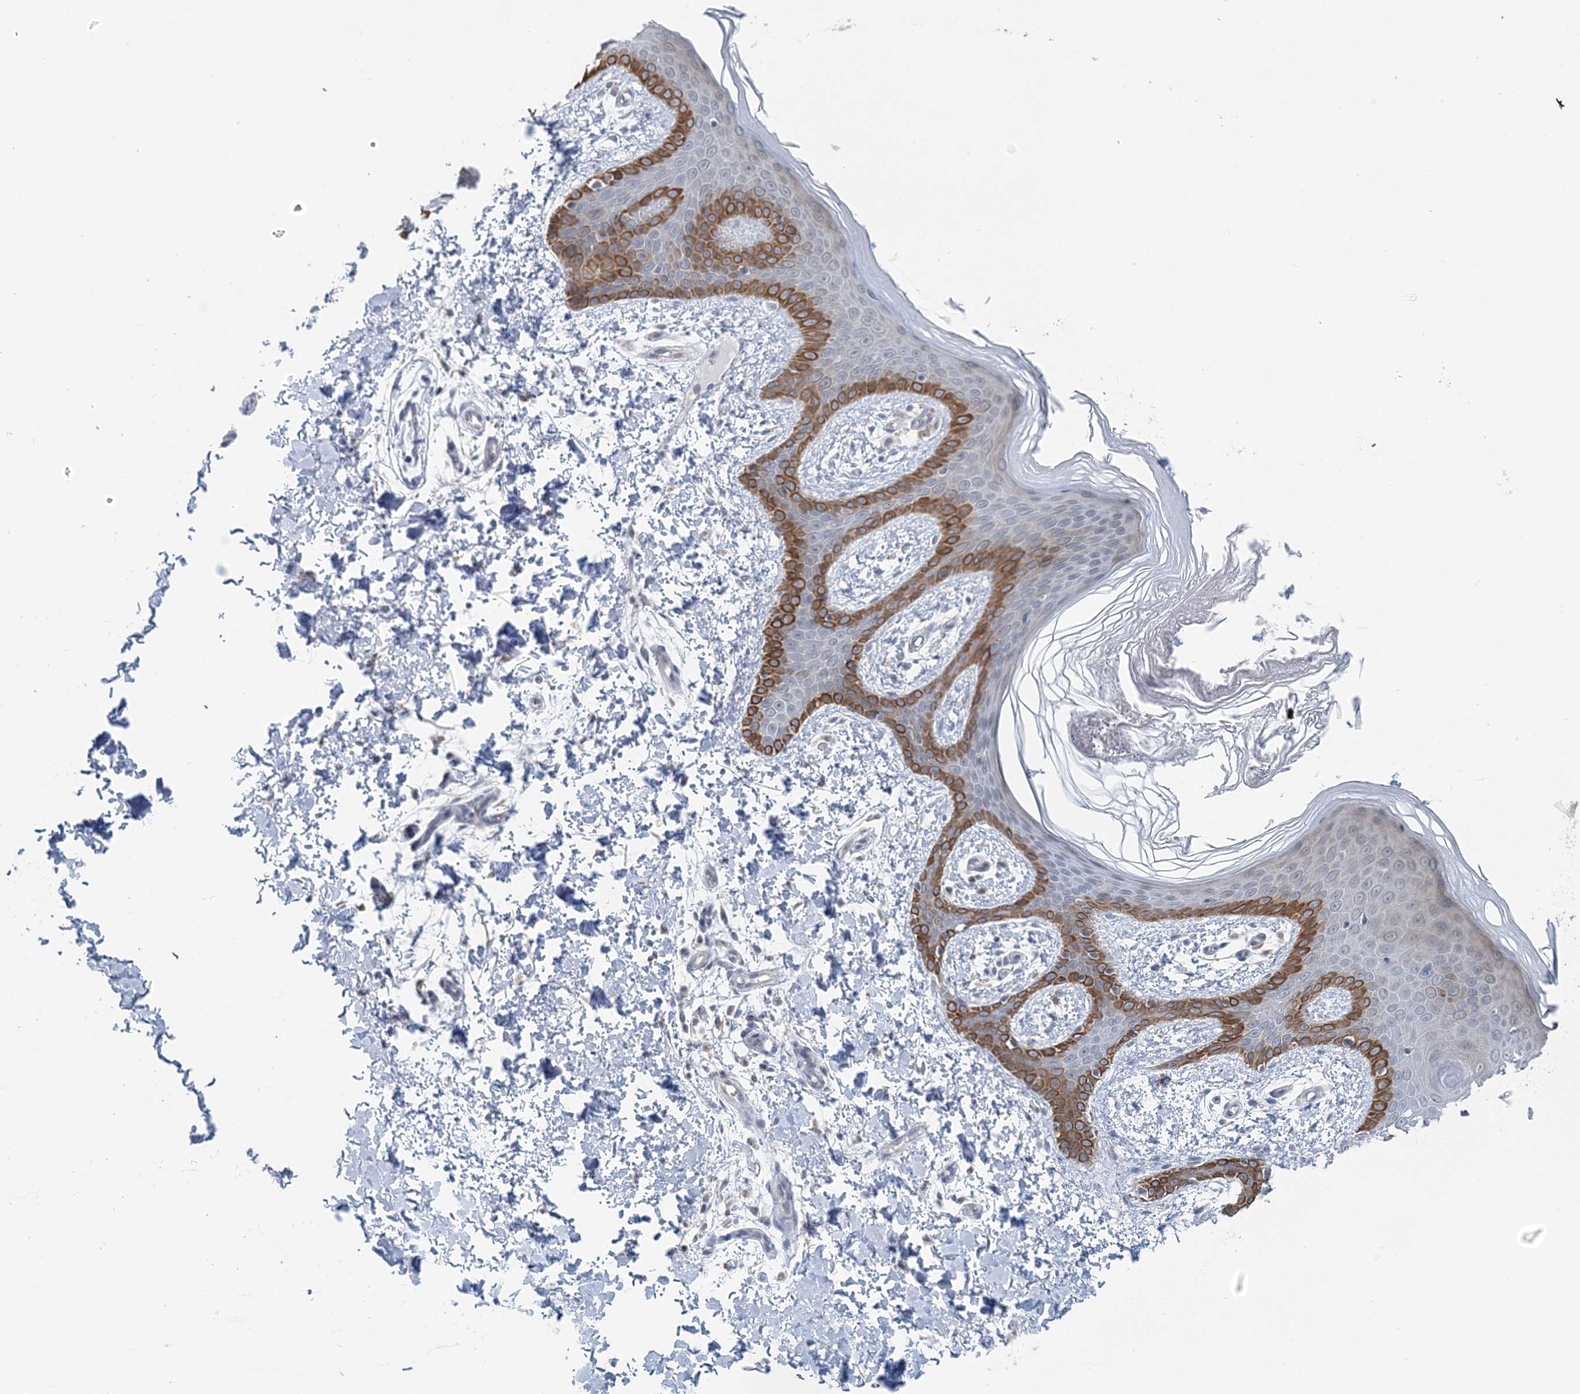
{"staining": {"intensity": "moderate", "quantity": ">75%", "location": "cytoplasmic/membranous"}, "tissue": "skin", "cell_type": "Fibroblasts", "image_type": "normal", "snomed": [{"axis": "morphology", "description": "Normal tissue, NOS"}, {"axis": "topography", "description": "Skin"}], "caption": "Skin stained with IHC reveals moderate cytoplasmic/membranous positivity in about >75% of fibroblasts.", "gene": "RNF150", "patient": {"sex": "male", "age": 36}}